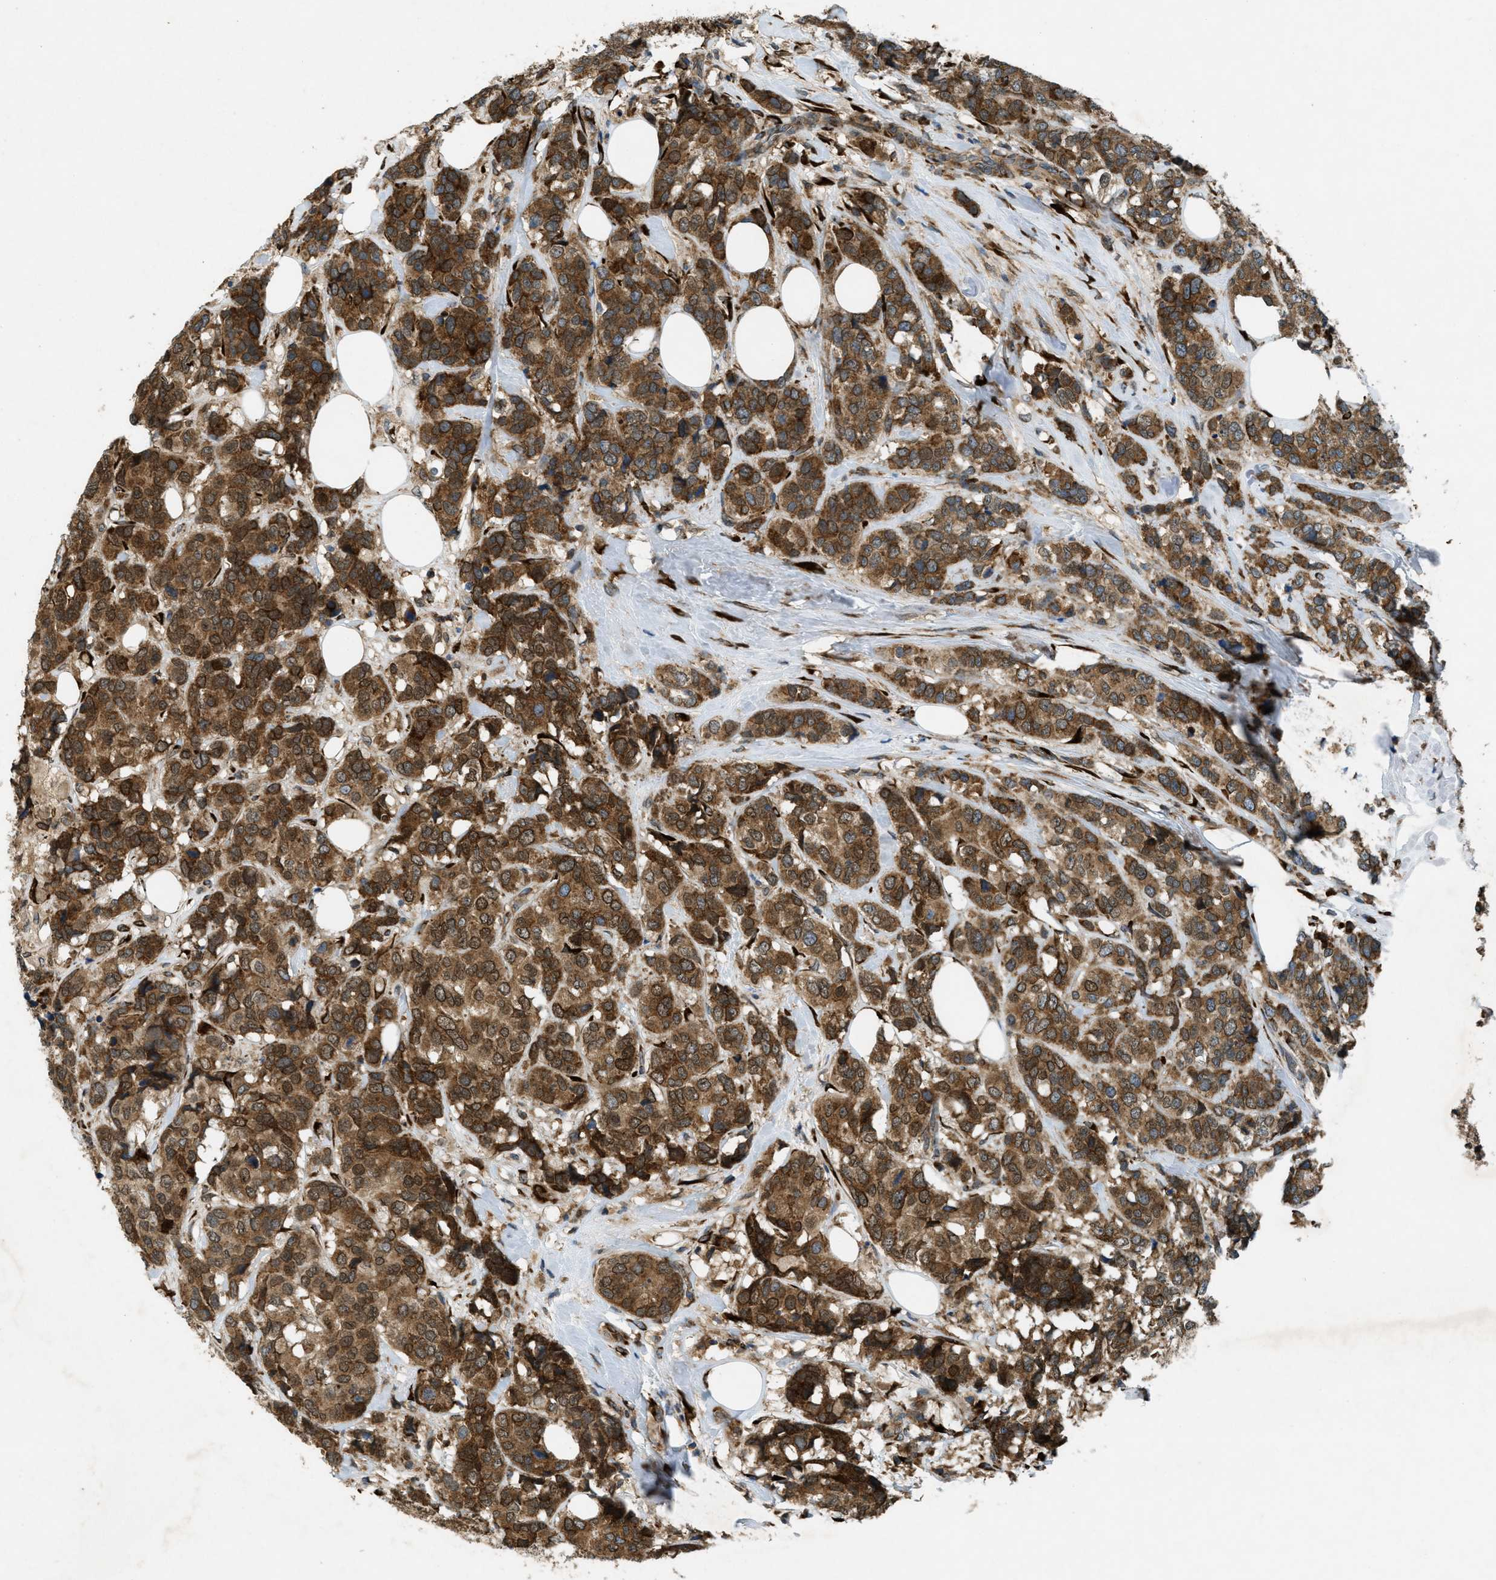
{"staining": {"intensity": "moderate", "quantity": ">75%", "location": "cytoplasmic/membranous"}, "tissue": "breast cancer", "cell_type": "Tumor cells", "image_type": "cancer", "snomed": [{"axis": "morphology", "description": "Lobular carcinoma"}, {"axis": "topography", "description": "Breast"}], "caption": "Moderate cytoplasmic/membranous protein expression is seen in about >75% of tumor cells in breast lobular carcinoma.", "gene": "PCDH18", "patient": {"sex": "female", "age": 59}}